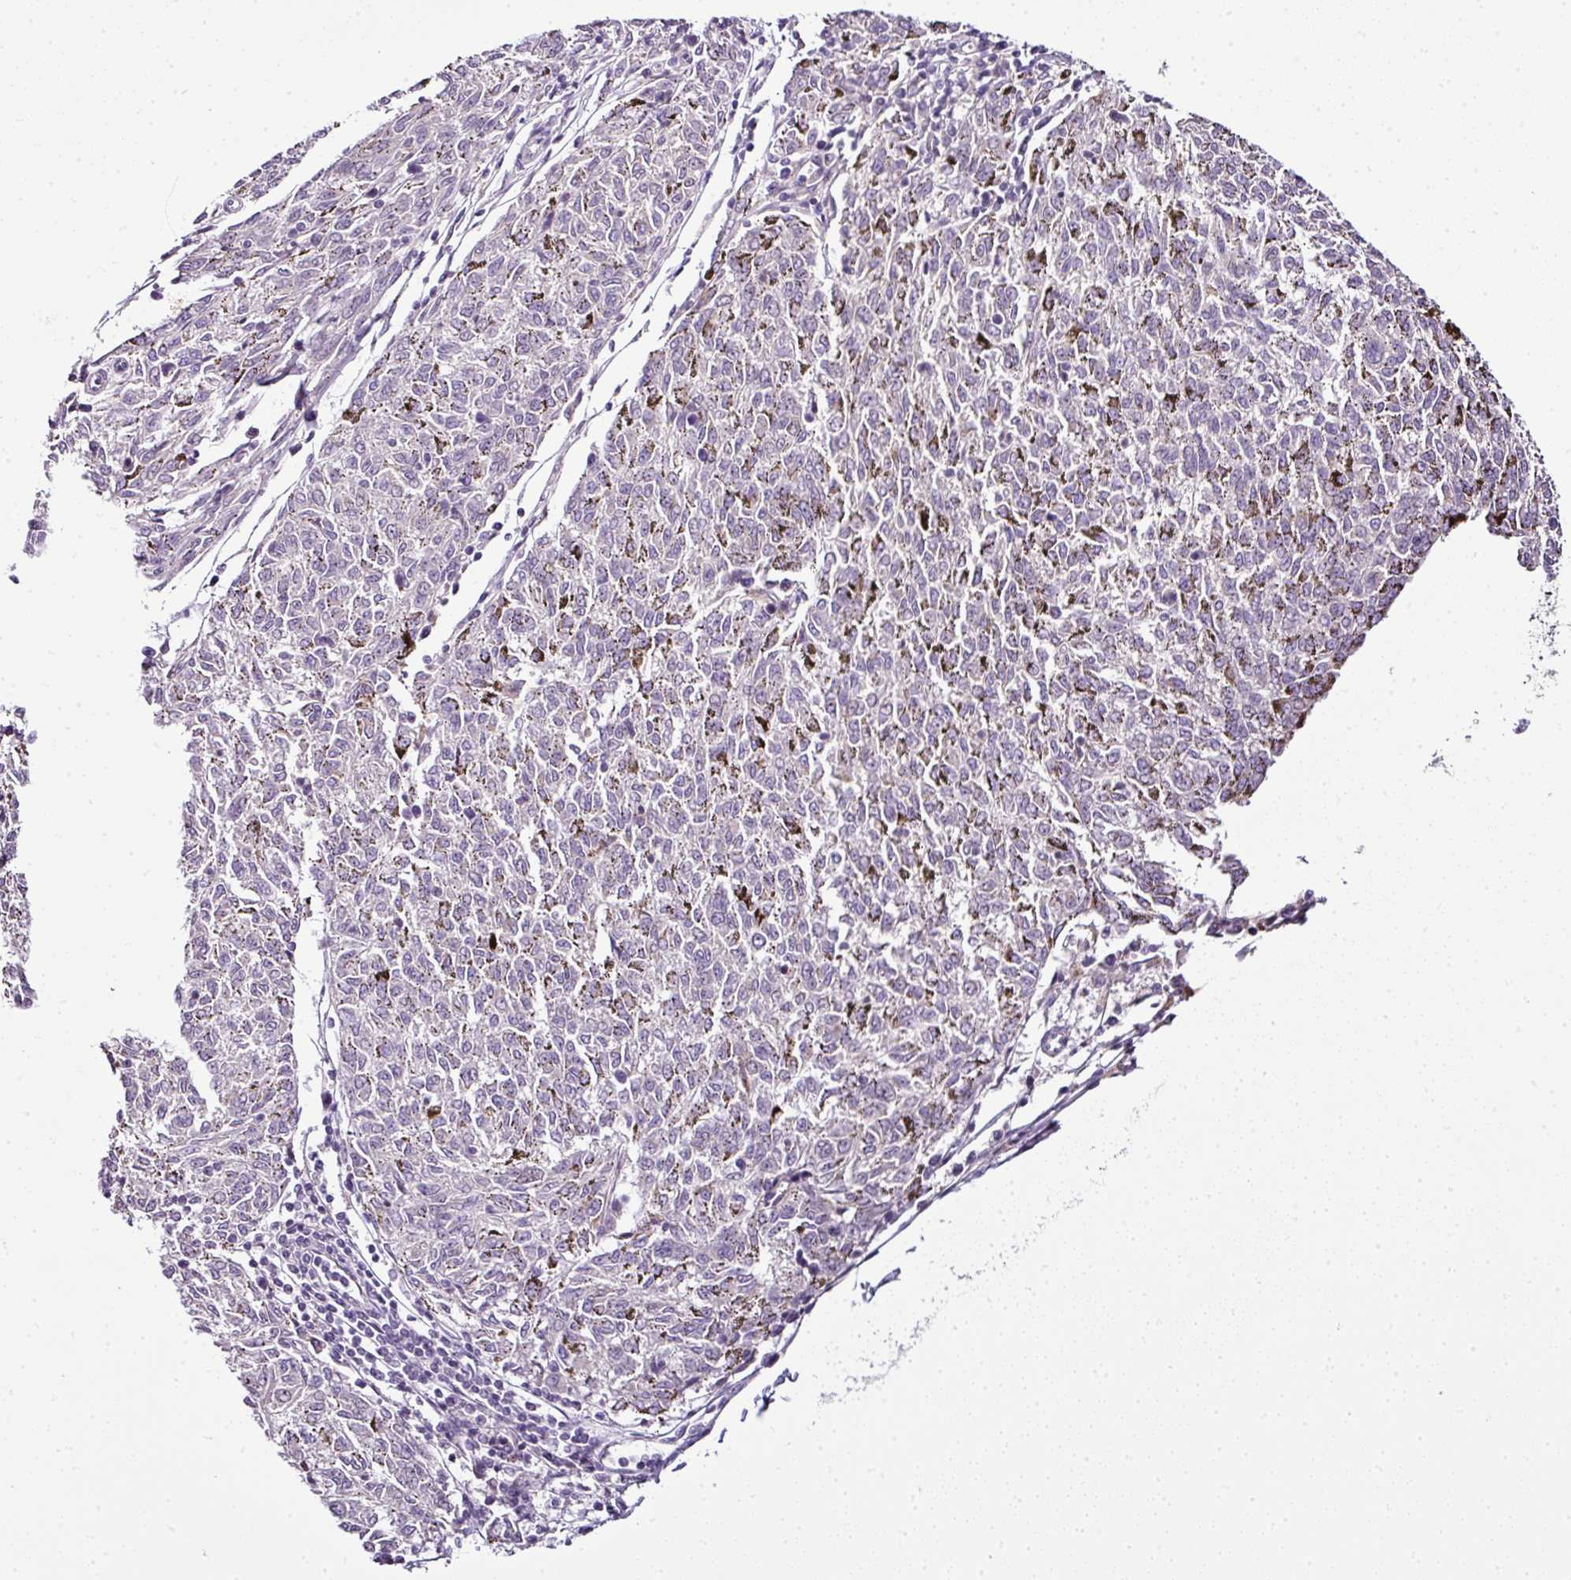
{"staining": {"intensity": "negative", "quantity": "none", "location": "none"}, "tissue": "melanoma", "cell_type": "Tumor cells", "image_type": "cancer", "snomed": [{"axis": "morphology", "description": "Malignant melanoma, NOS"}, {"axis": "topography", "description": "Skin"}], "caption": "High magnification brightfield microscopy of melanoma stained with DAB (brown) and counterstained with hematoxylin (blue): tumor cells show no significant positivity. Nuclei are stained in blue.", "gene": "TEX30", "patient": {"sex": "female", "age": 72}}